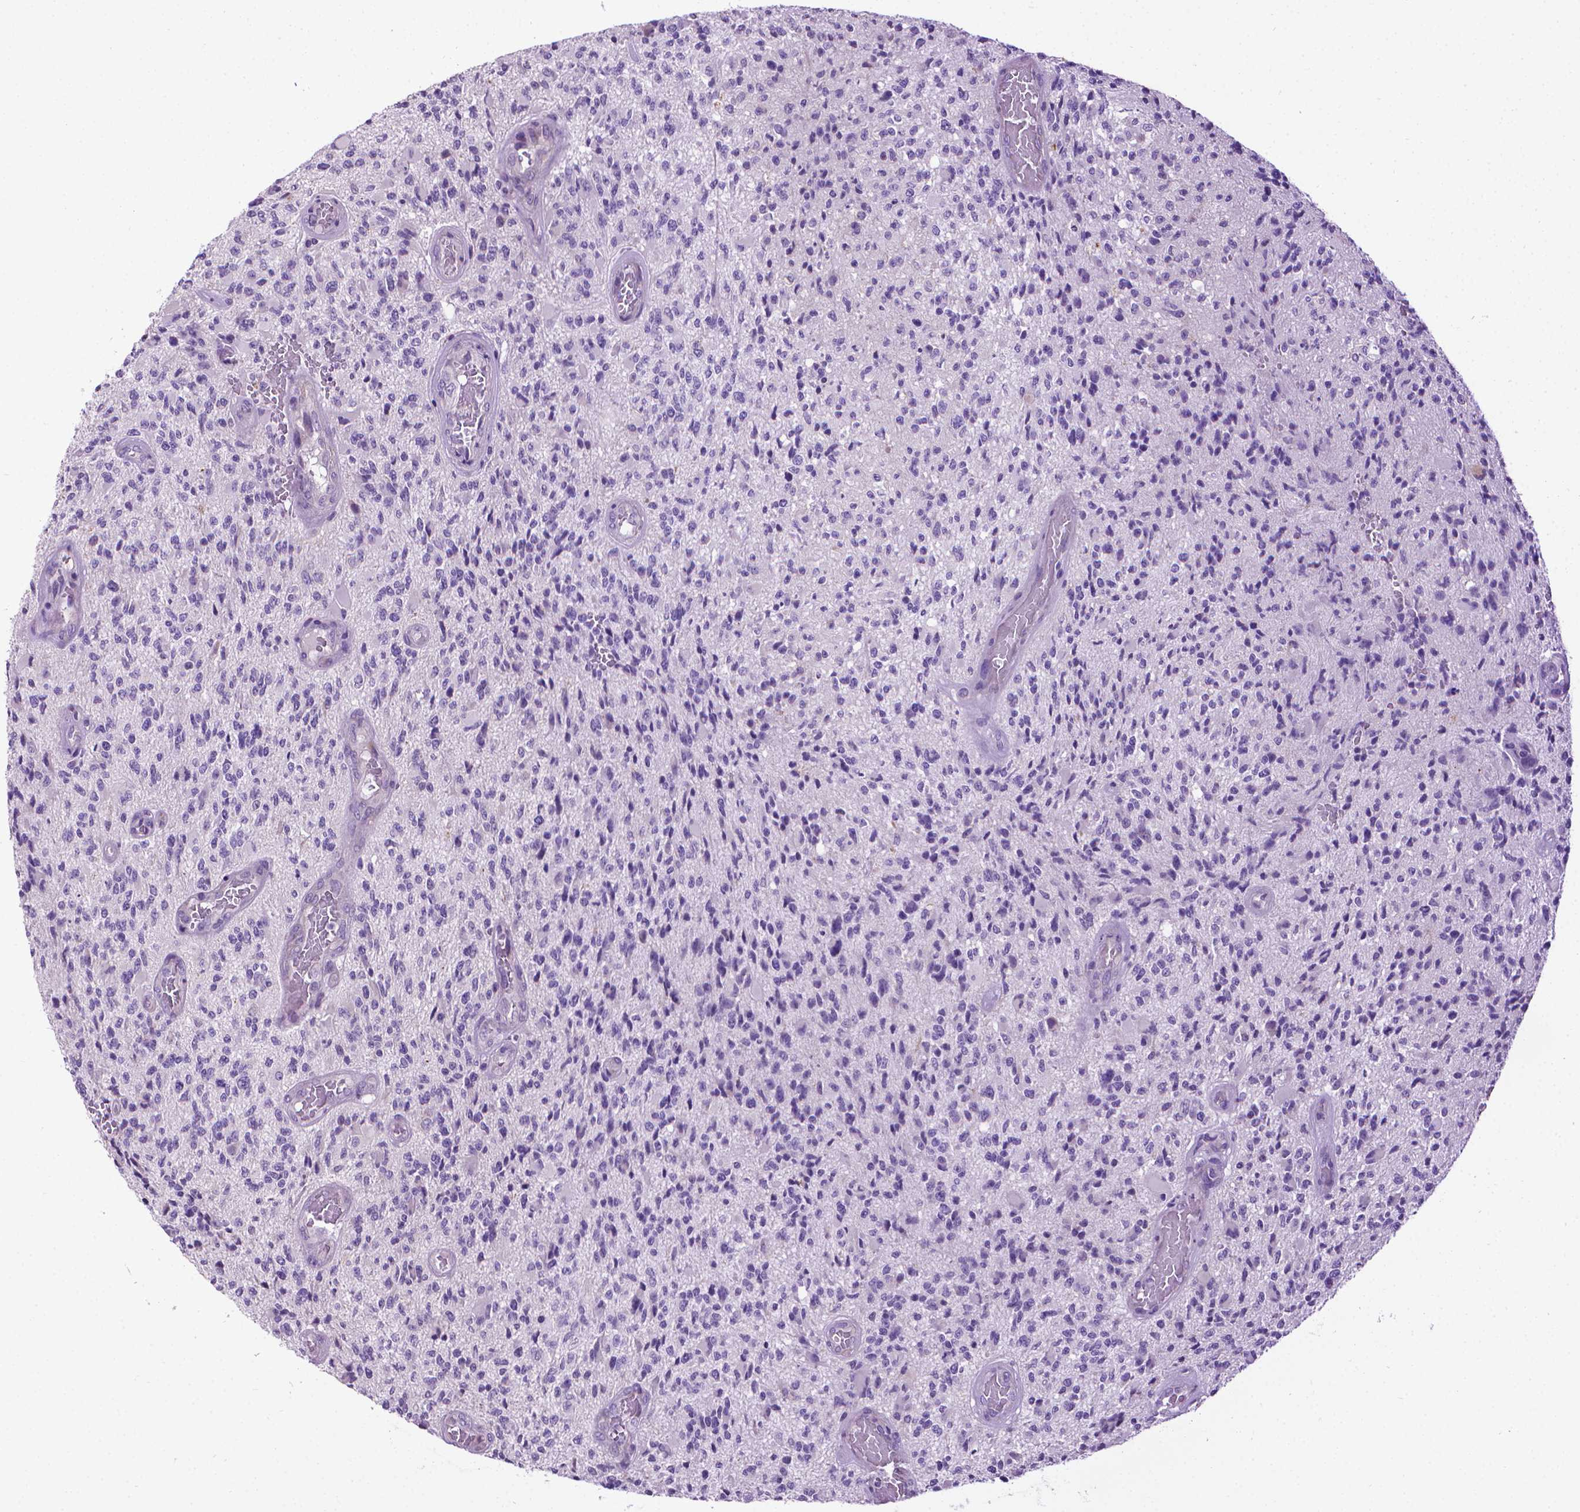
{"staining": {"intensity": "negative", "quantity": "none", "location": "none"}, "tissue": "glioma", "cell_type": "Tumor cells", "image_type": "cancer", "snomed": [{"axis": "morphology", "description": "Glioma, malignant, High grade"}, {"axis": "topography", "description": "Brain"}], "caption": "High power microscopy micrograph of an IHC histopathology image of malignant glioma (high-grade), revealing no significant staining in tumor cells.", "gene": "AQP10", "patient": {"sex": "female", "age": 63}}